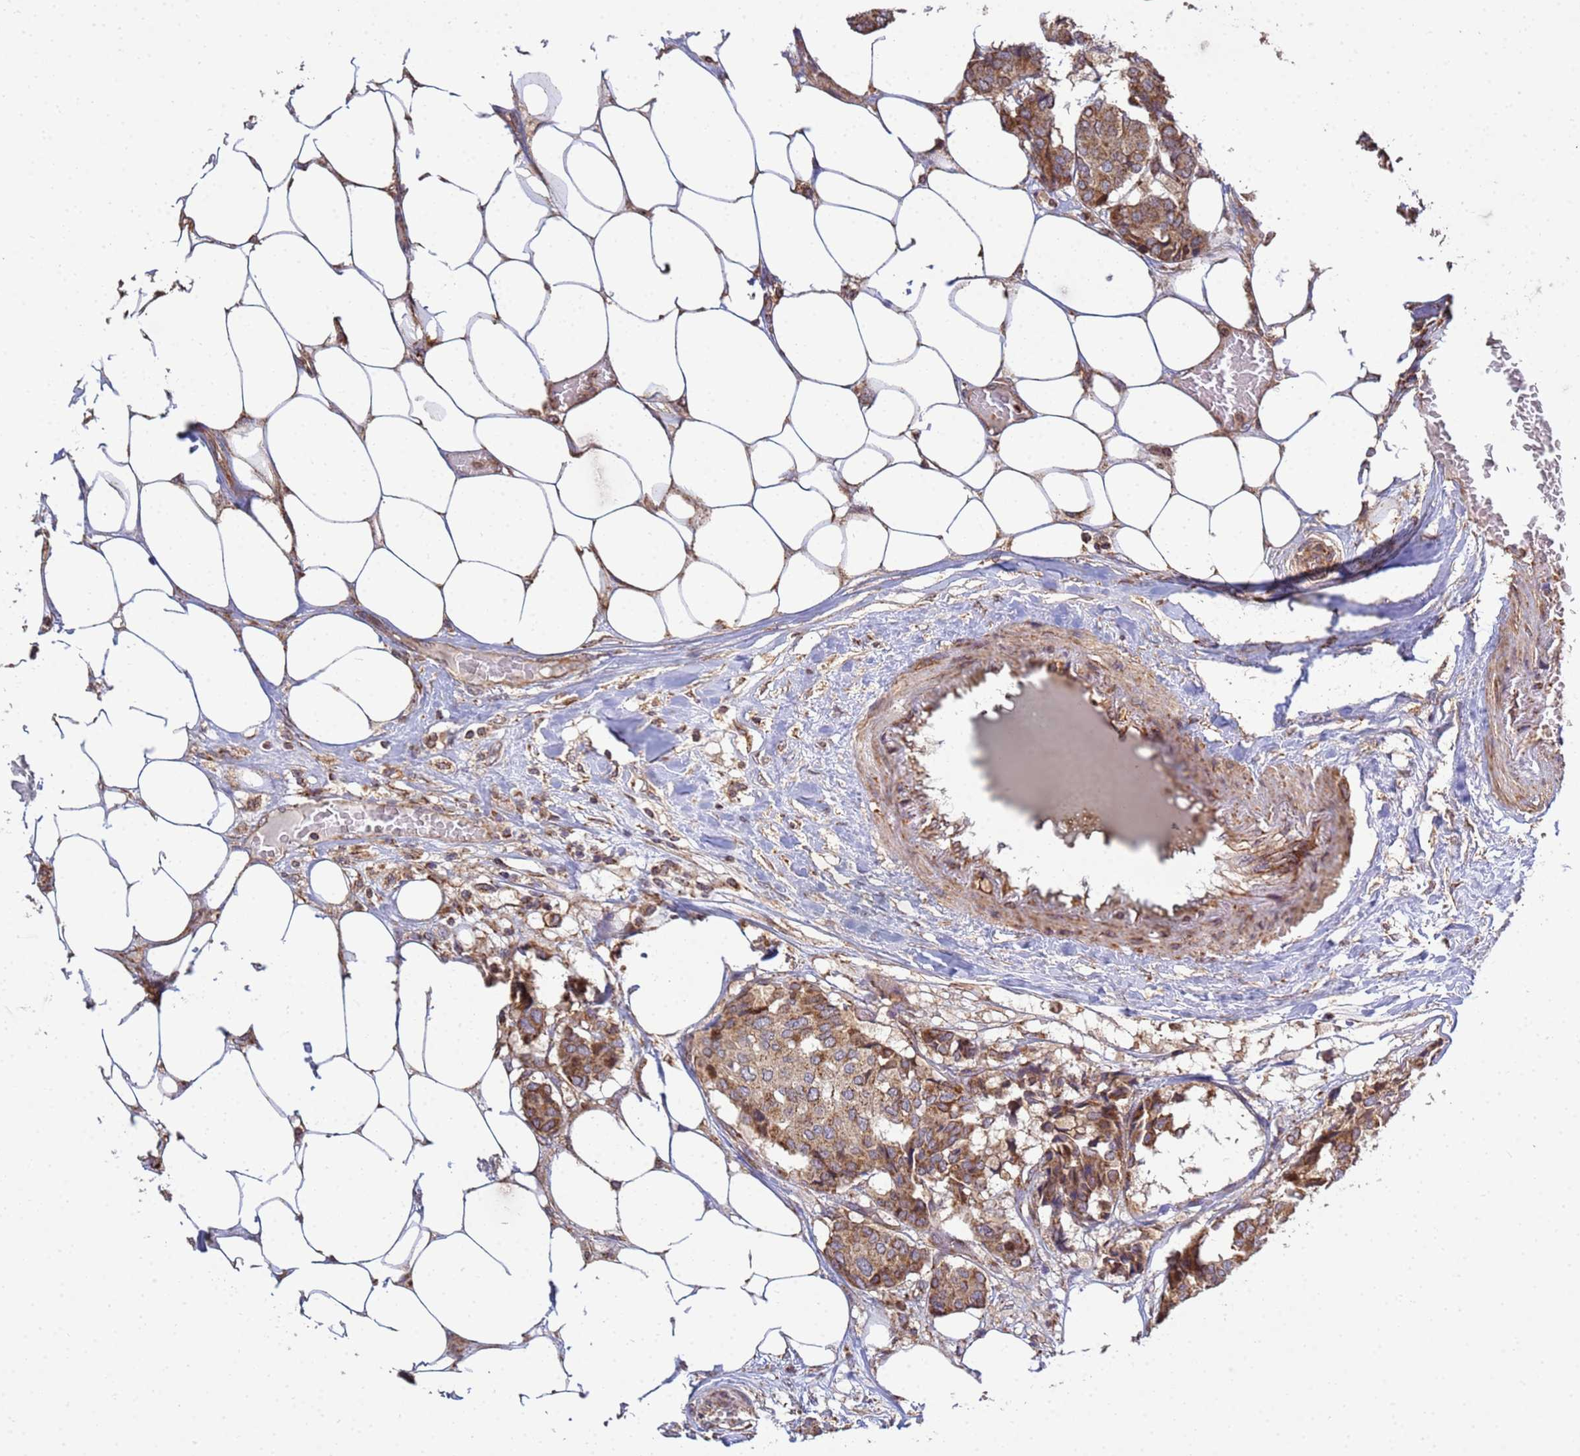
{"staining": {"intensity": "moderate", "quantity": ">75%", "location": "cytoplasmic/membranous"}, "tissue": "breast cancer", "cell_type": "Tumor cells", "image_type": "cancer", "snomed": [{"axis": "morphology", "description": "Duct carcinoma"}, {"axis": "topography", "description": "Breast"}], "caption": "Infiltrating ductal carcinoma (breast) stained with a brown dye exhibits moderate cytoplasmic/membranous positive expression in about >75% of tumor cells.", "gene": "P2RX7", "patient": {"sex": "female", "age": 75}}